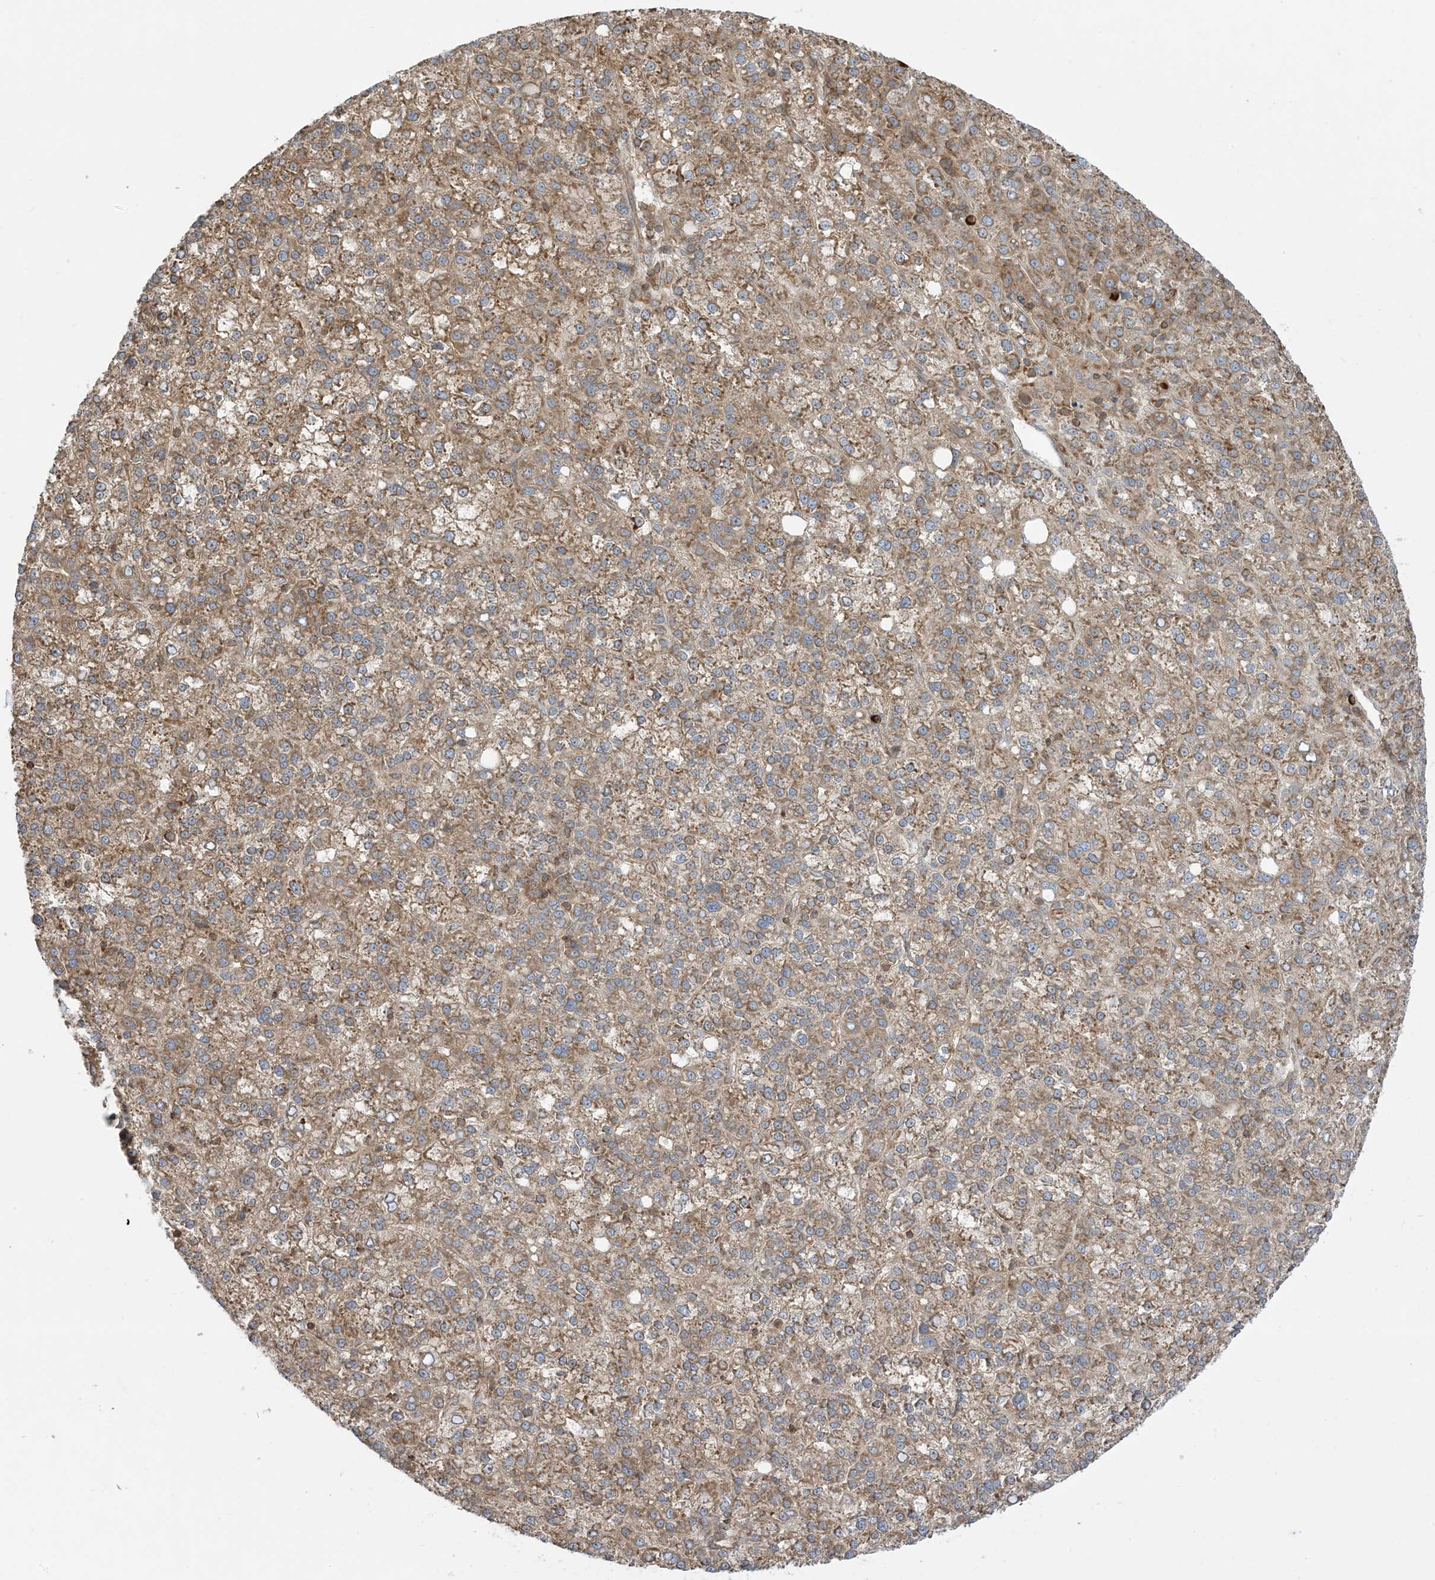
{"staining": {"intensity": "moderate", "quantity": ">75%", "location": "cytoplasmic/membranous"}, "tissue": "liver cancer", "cell_type": "Tumor cells", "image_type": "cancer", "snomed": [{"axis": "morphology", "description": "Carcinoma, Hepatocellular, NOS"}, {"axis": "topography", "description": "Liver"}], "caption": "Liver cancer (hepatocellular carcinoma) was stained to show a protein in brown. There is medium levels of moderate cytoplasmic/membranous expression in about >75% of tumor cells. The staining is performed using DAB (3,3'-diaminobenzidine) brown chromogen to label protein expression. The nuclei are counter-stained blue using hematoxylin.", "gene": "SRP72", "patient": {"sex": "female", "age": 58}}